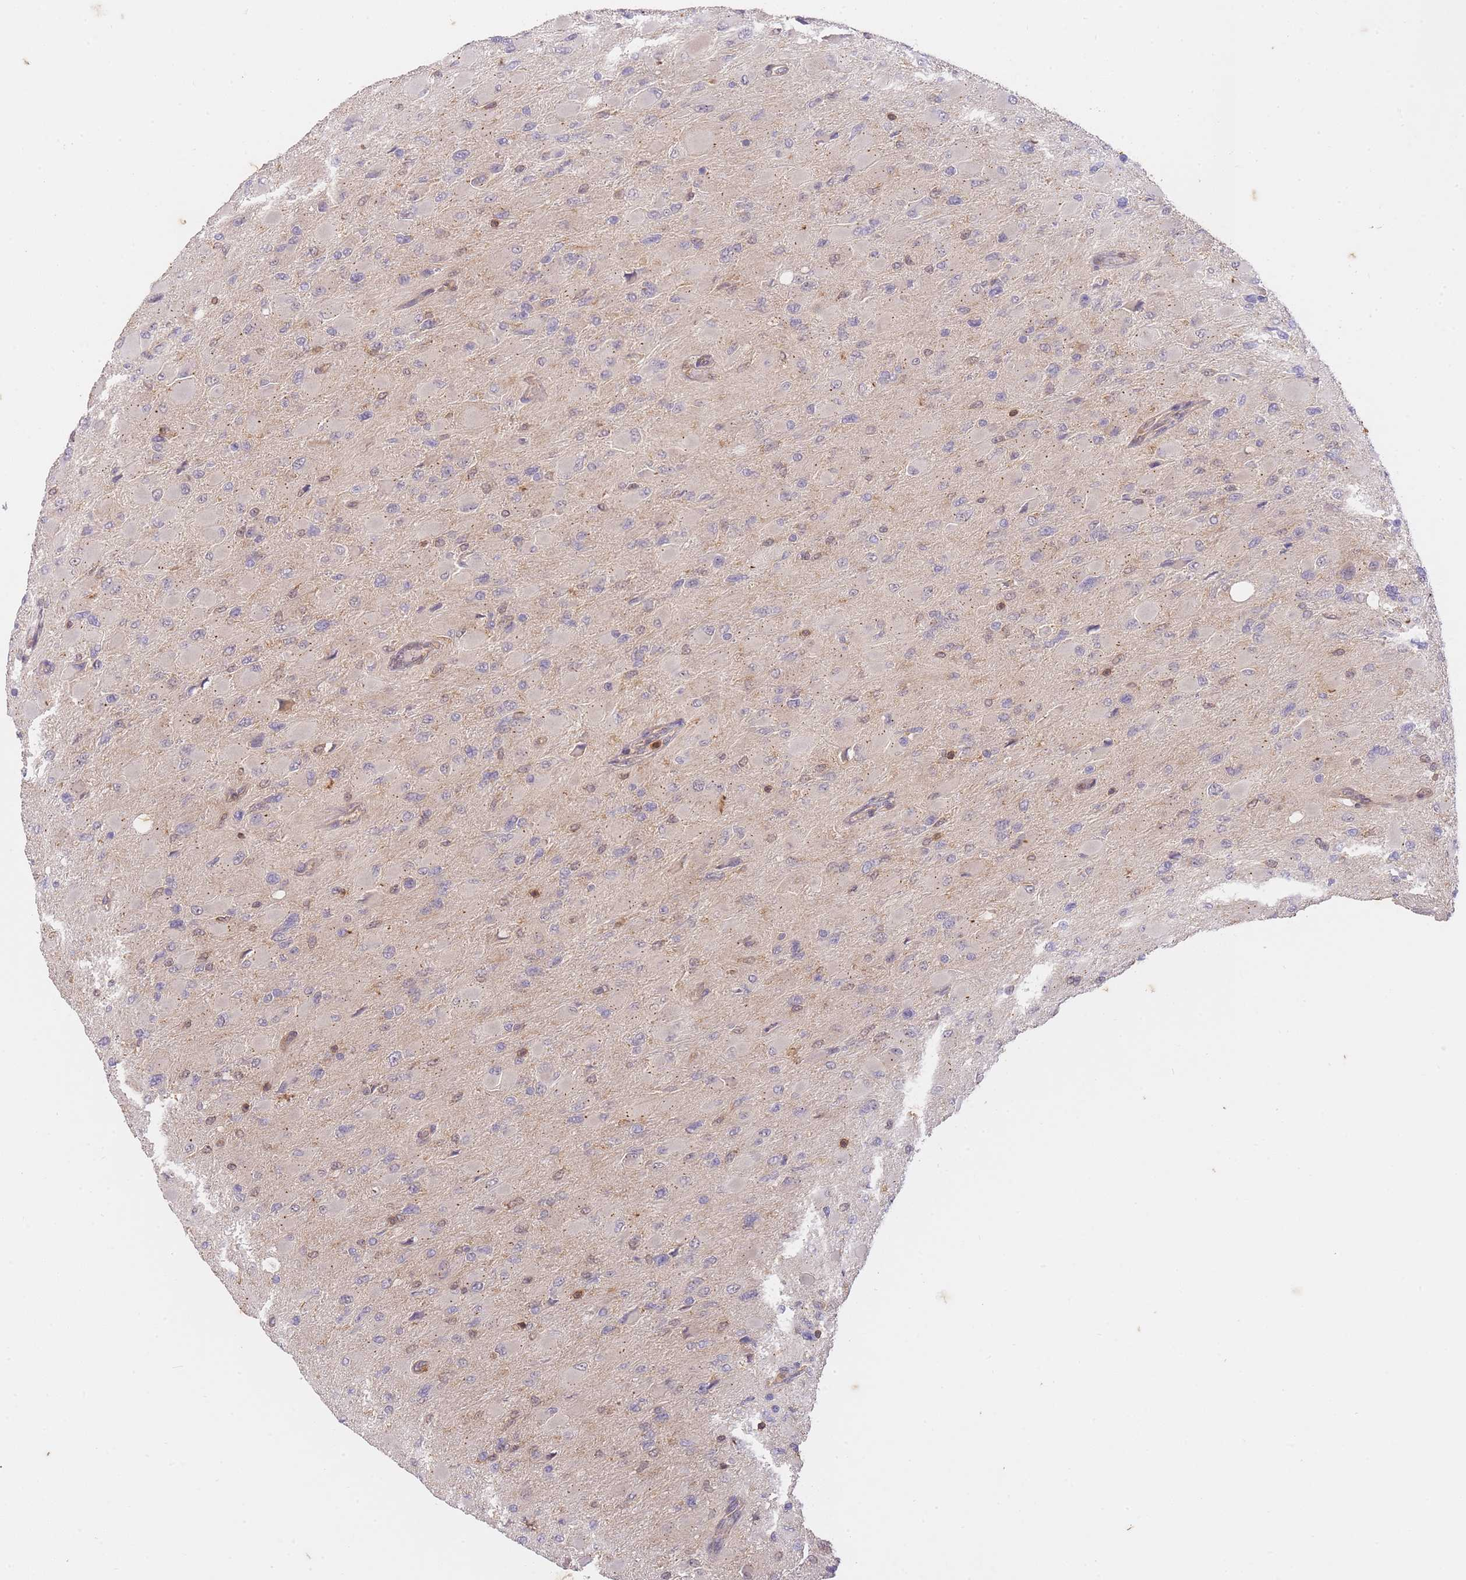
{"staining": {"intensity": "negative", "quantity": "none", "location": "none"}, "tissue": "glioma", "cell_type": "Tumor cells", "image_type": "cancer", "snomed": [{"axis": "morphology", "description": "Glioma, malignant, High grade"}, {"axis": "topography", "description": "Cerebral cortex"}], "caption": "Human malignant high-grade glioma stained for a protein using IHC exhibits no expression in tumor cells.", "gene": "ST8SIA4", "patient": {"sex": "female", "age": 36}}